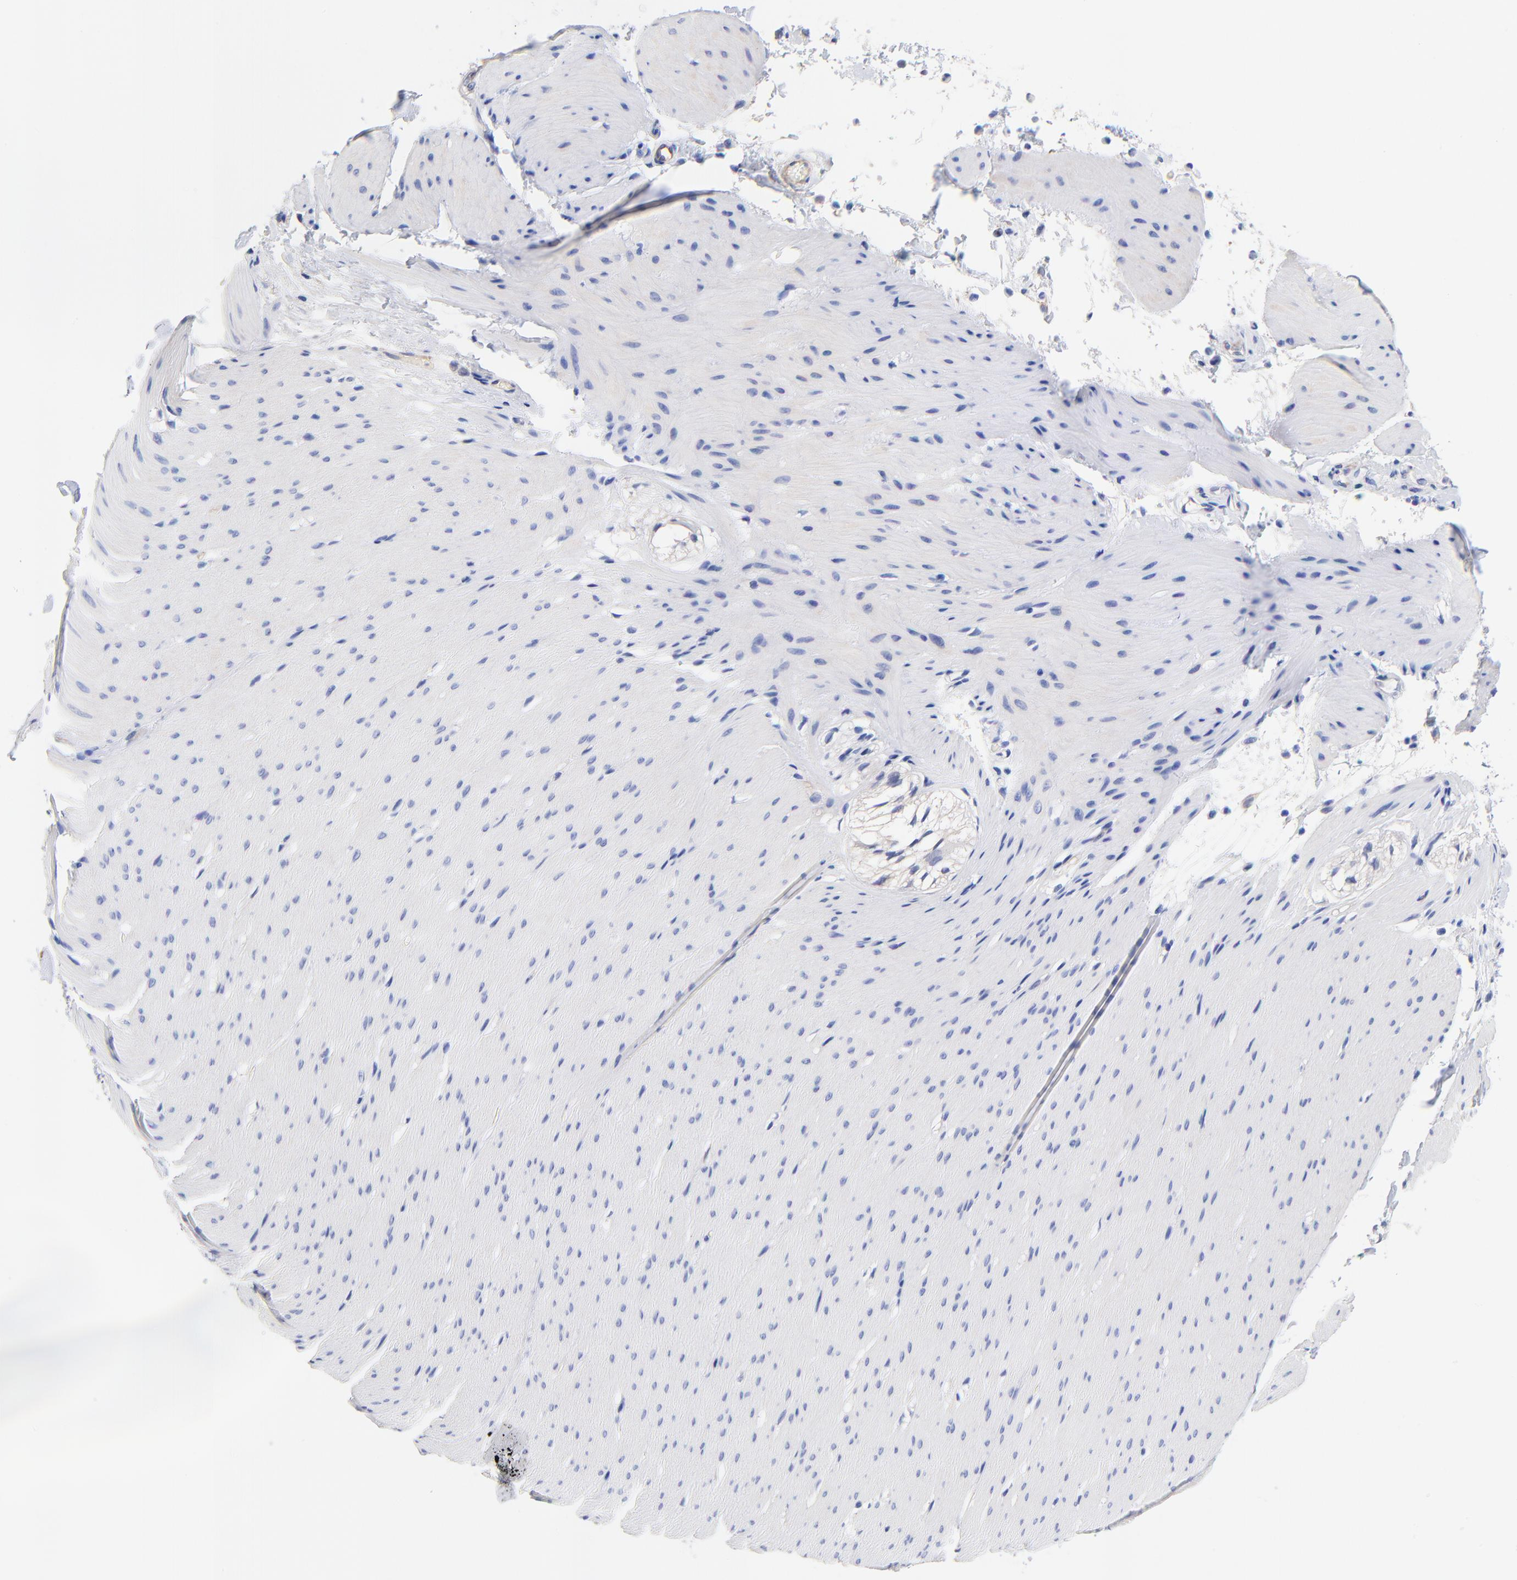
{"staining": {"intensity": "negative", "quantity": "none", "location": "none"}, "tissue": "smooth muscle", "cell_type": "Smooth muscle cells", "image_type": "normal", "snomed": [{"axis": "morphology", "description": "Normal tissue, NOS"}, {"axis": "topography", "description": "Smooth muscle"}, {"axis": "topography", "description": "Colon"}], "caption": "Benign smooth muscle was stained to show a protein in brown. There is no significant expression in smooth muscle cells. Brightfield microscopy of IHC stained with DAB (brown) and hematoxylin (blue), captured at high magnification.", "gene": "SLC44A2", "patient": {"sex": "male", "age": 67}}